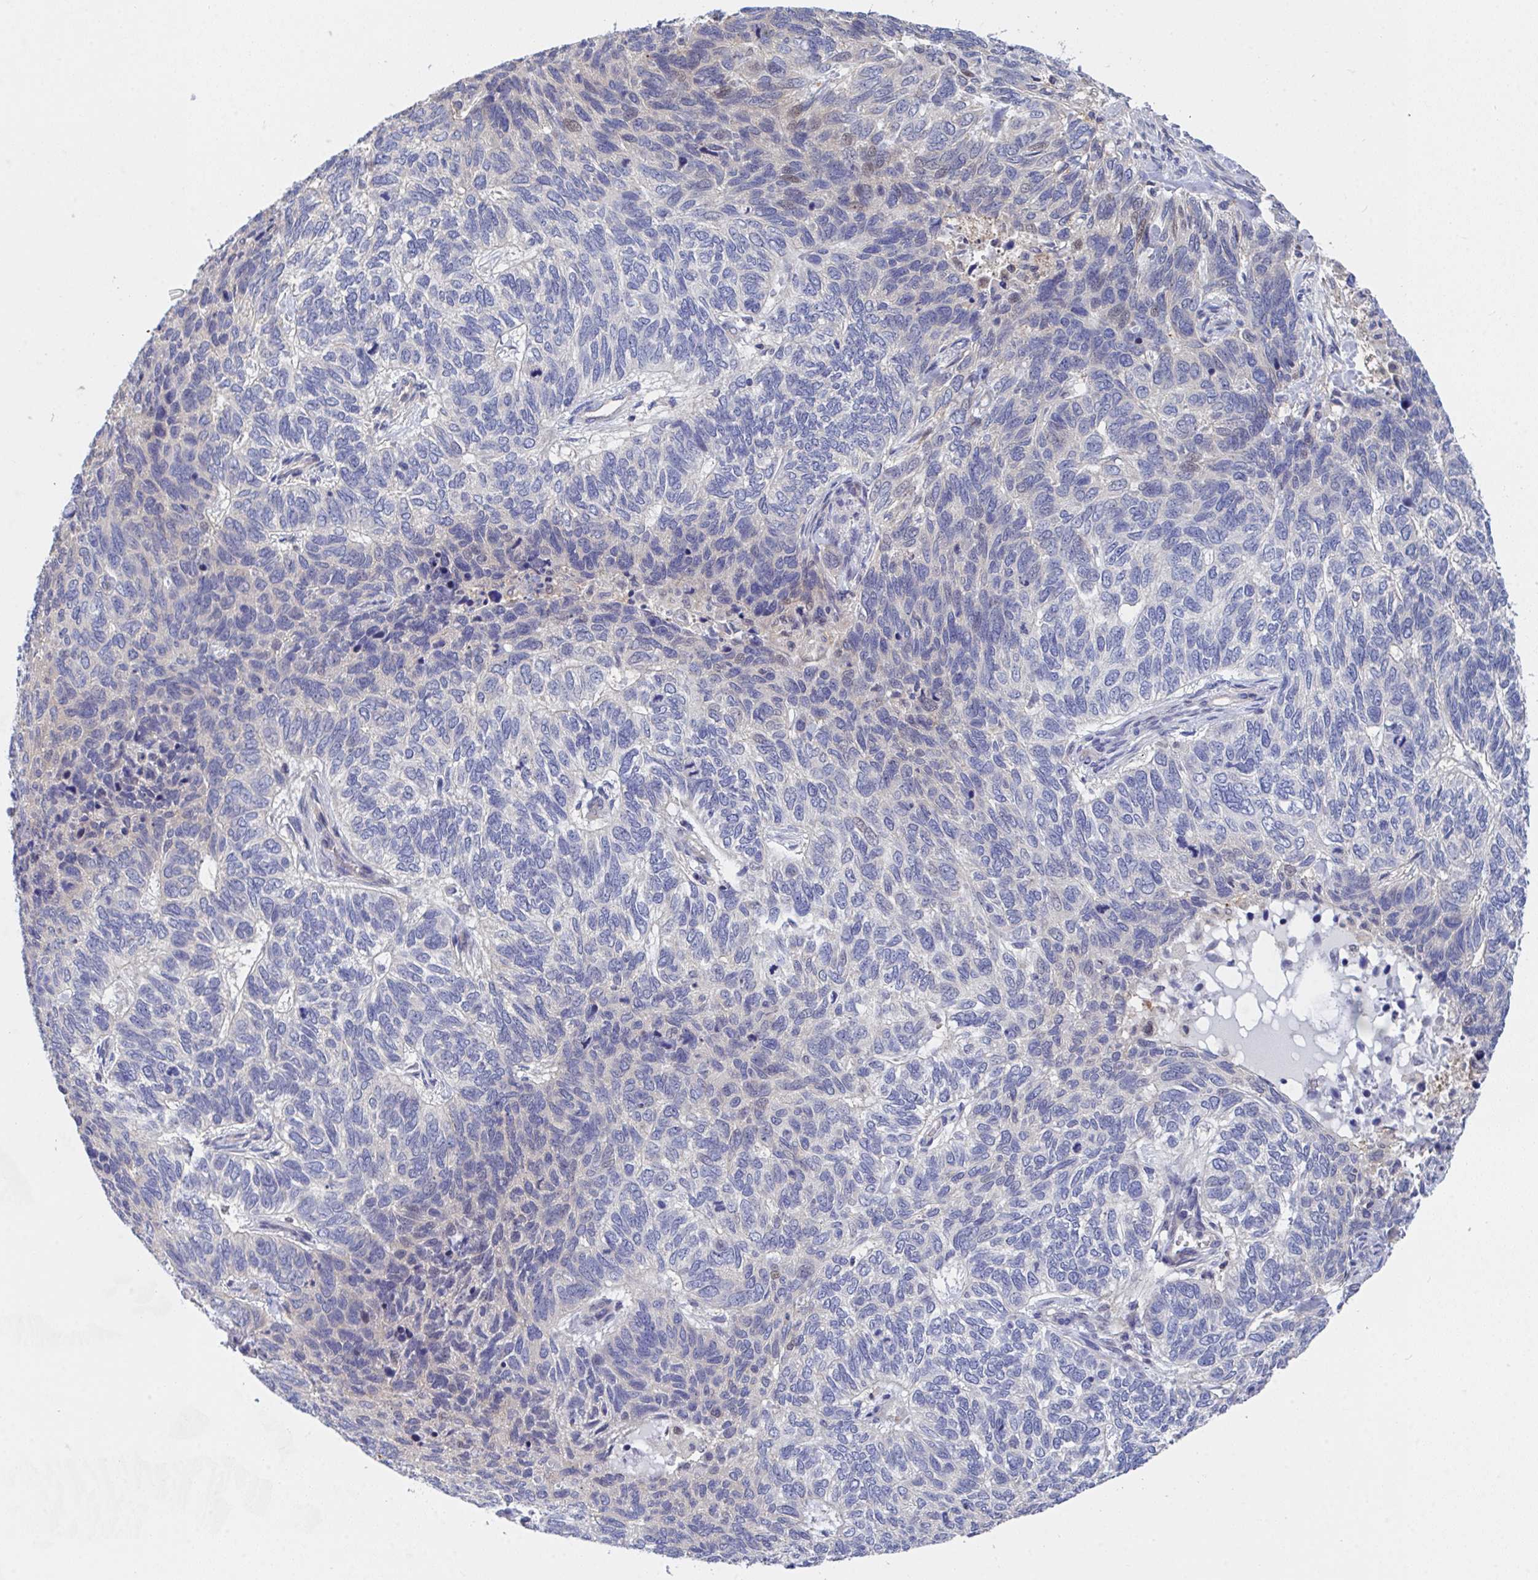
{"staining": {"intensity": "weak", "quantity": "<25%", "location": "nuclear"}, "tissue": "skin cancer", "cell_type": "Tumor cells", "image_type": "cancer", "snomed": [{"axis": "morphology", "description": "Basal cell carcinoma"}, {"axis": "topography", "description": "Skin"}], "caption": "Basal cell carcinoma (skin) was stained to show a protein in brown. There is no significant positivity in tumor cells.", "gene": "P2RX3", "patient": {"sex": "female", "age": 65}}